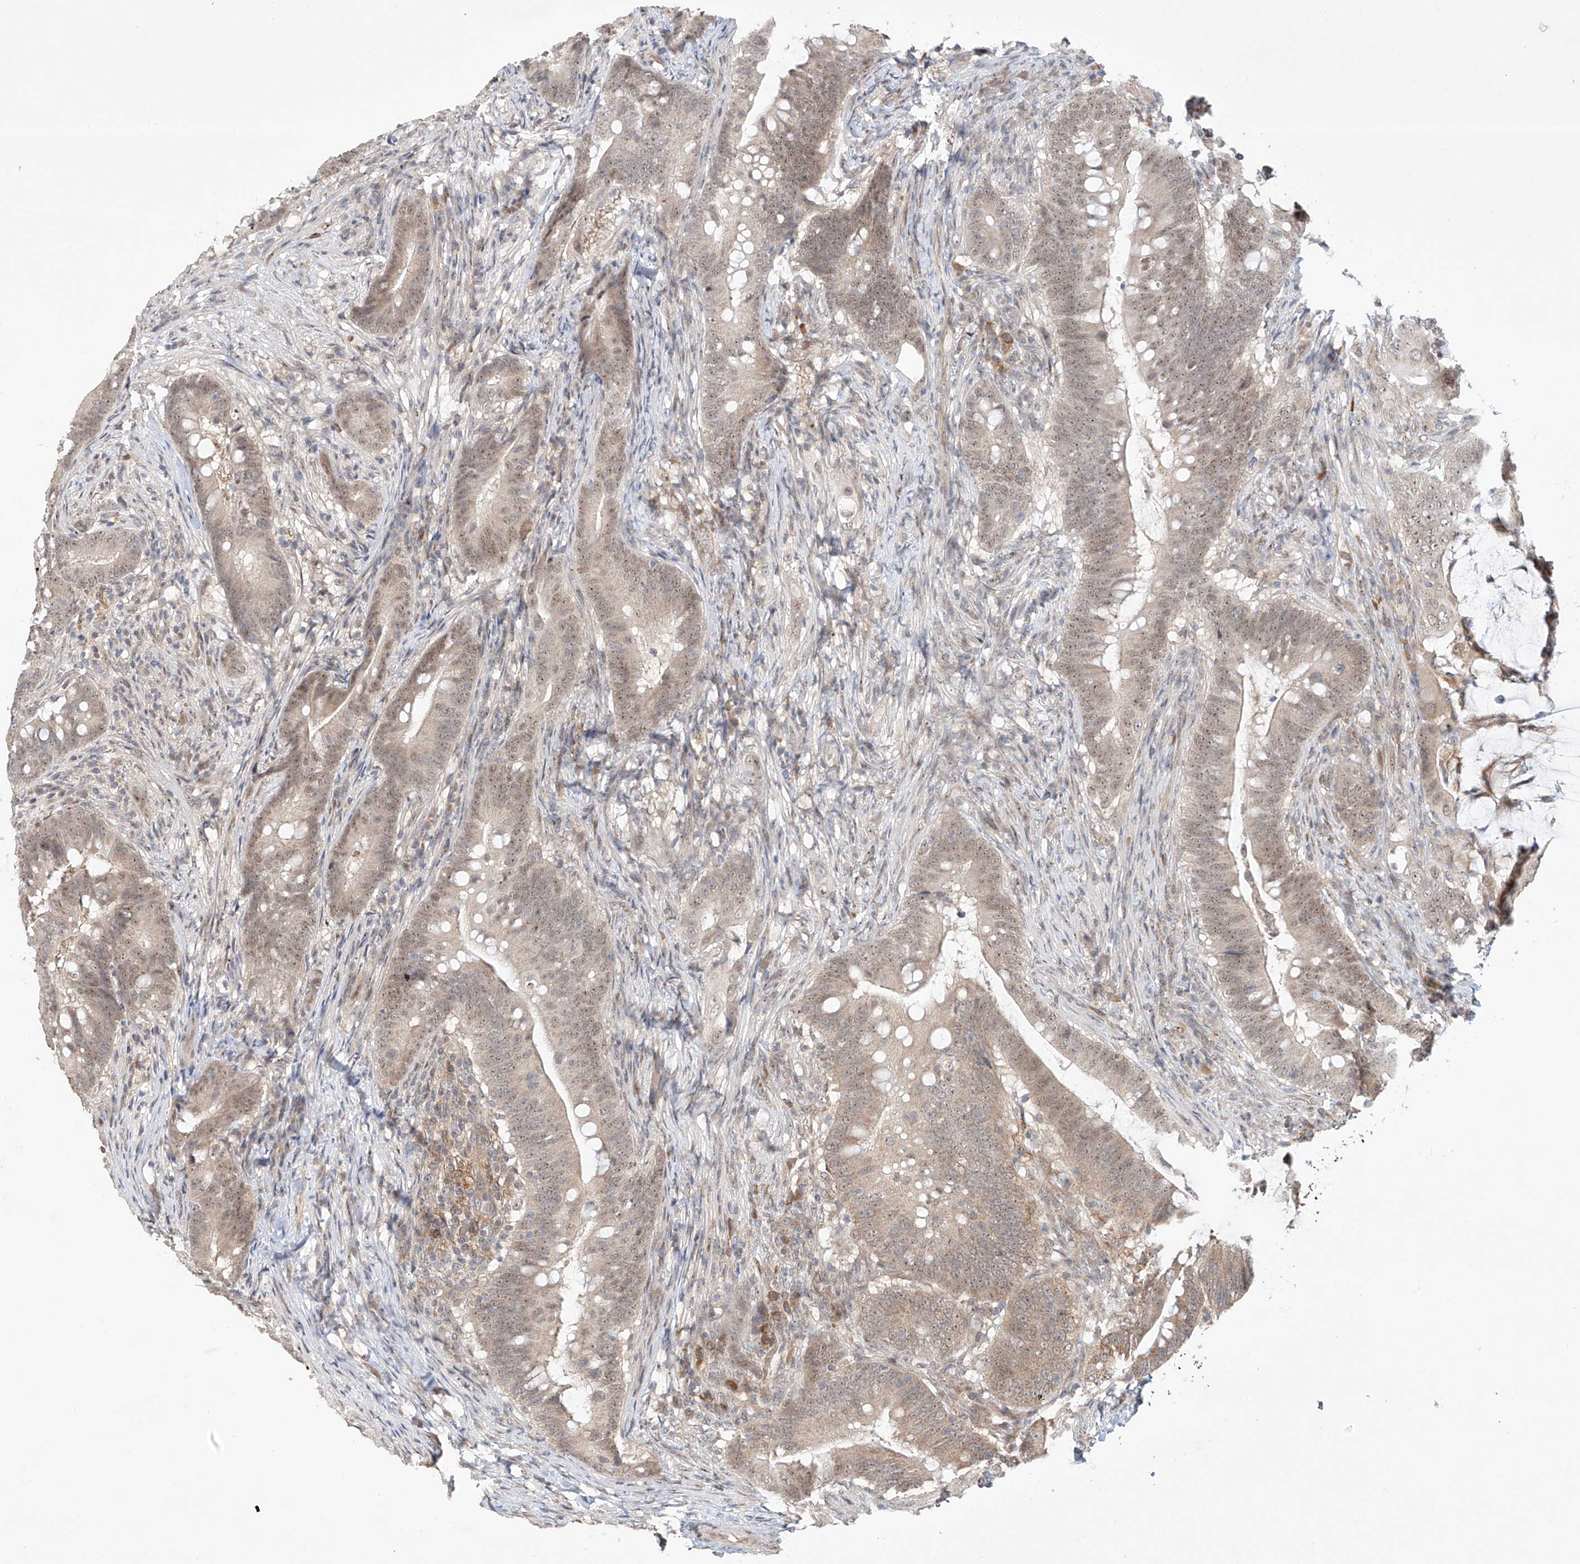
{"staining": {"intensity": "weak", "quantity": ">75%", "location": "cytoplasmic/membranous,nuclear"}, "tissue": "colorectal cancer", "cell_type": "Tumor cells", "image_type": "cancer", "snomed": [{"axis": "morphology", "description": "Adenocarcinoma, NOS"}, {"axis": "topography", "description": "Colon"}], "caption": "Tumor cells display weak cytoplasmic/membranous and nuclear staining in approximately >75% of cells in colorectal adenocarcinoma.", "gene": "TASP1", "patient": {"sex": "female", "age": 66}}